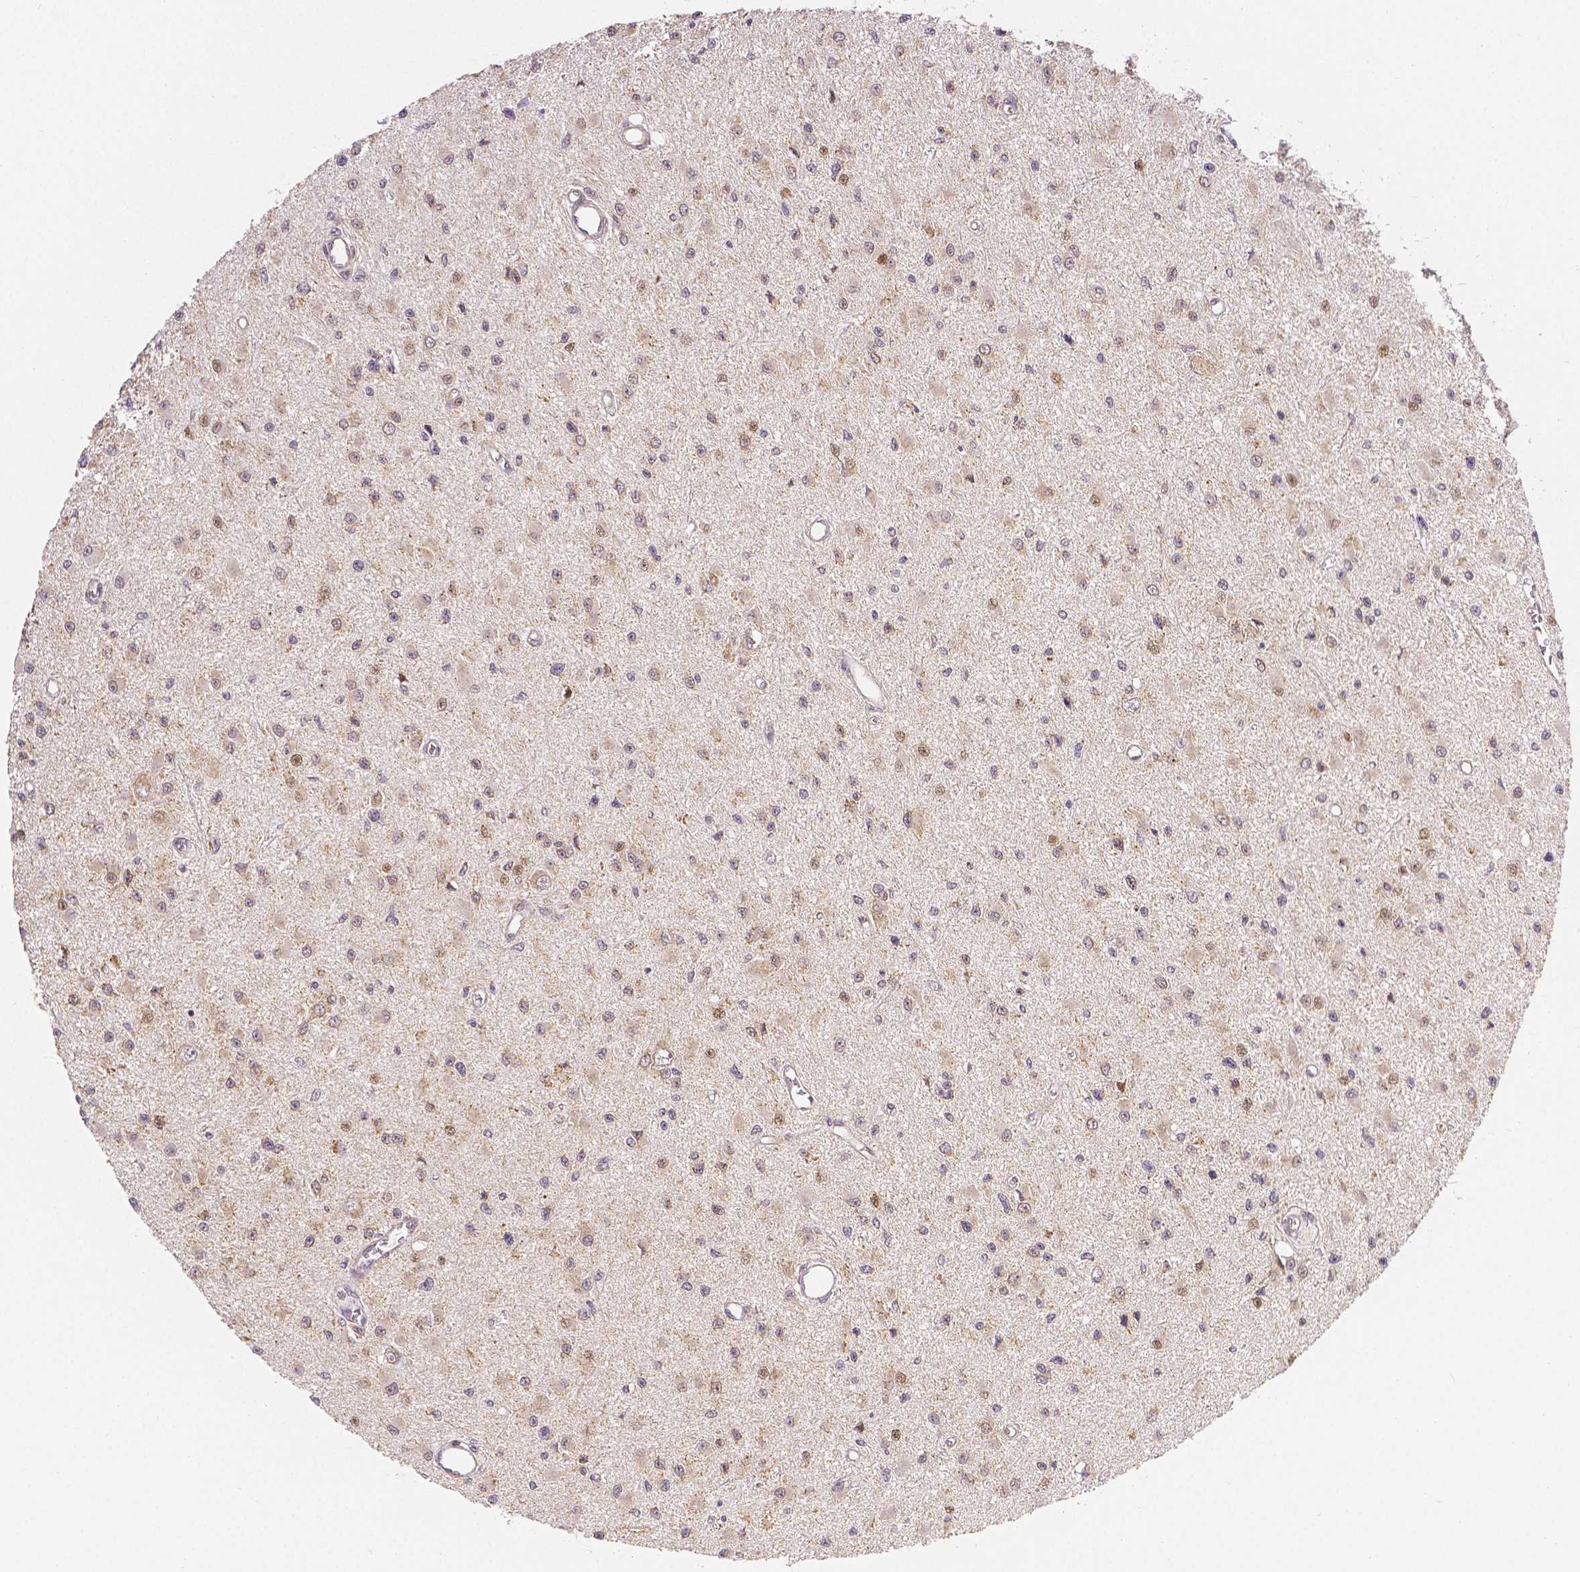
{"staining": {"intensity": "moderate", "quantity": "<25%", "location": "nuclear"}, "tissue": "glioma", "cell_type": "Tumor cells", "image_type": "cancer", "snomed": [{"axis": "morphology", "description": "Glioma, malignant, High grade"}, {"axis": "topography", "description": "Brain"}], "caption": "Immunohistochemistry (IHC) histopathology image of neoplastic tissue: human glioma stained using IHC exhibits low levels of moderate protein expression localized specifically in the nuclear of tumor cells, appearing as a nuclear brown color.", "gene": "RHOT1", "patient": {"sex": "male", "age": 54}}